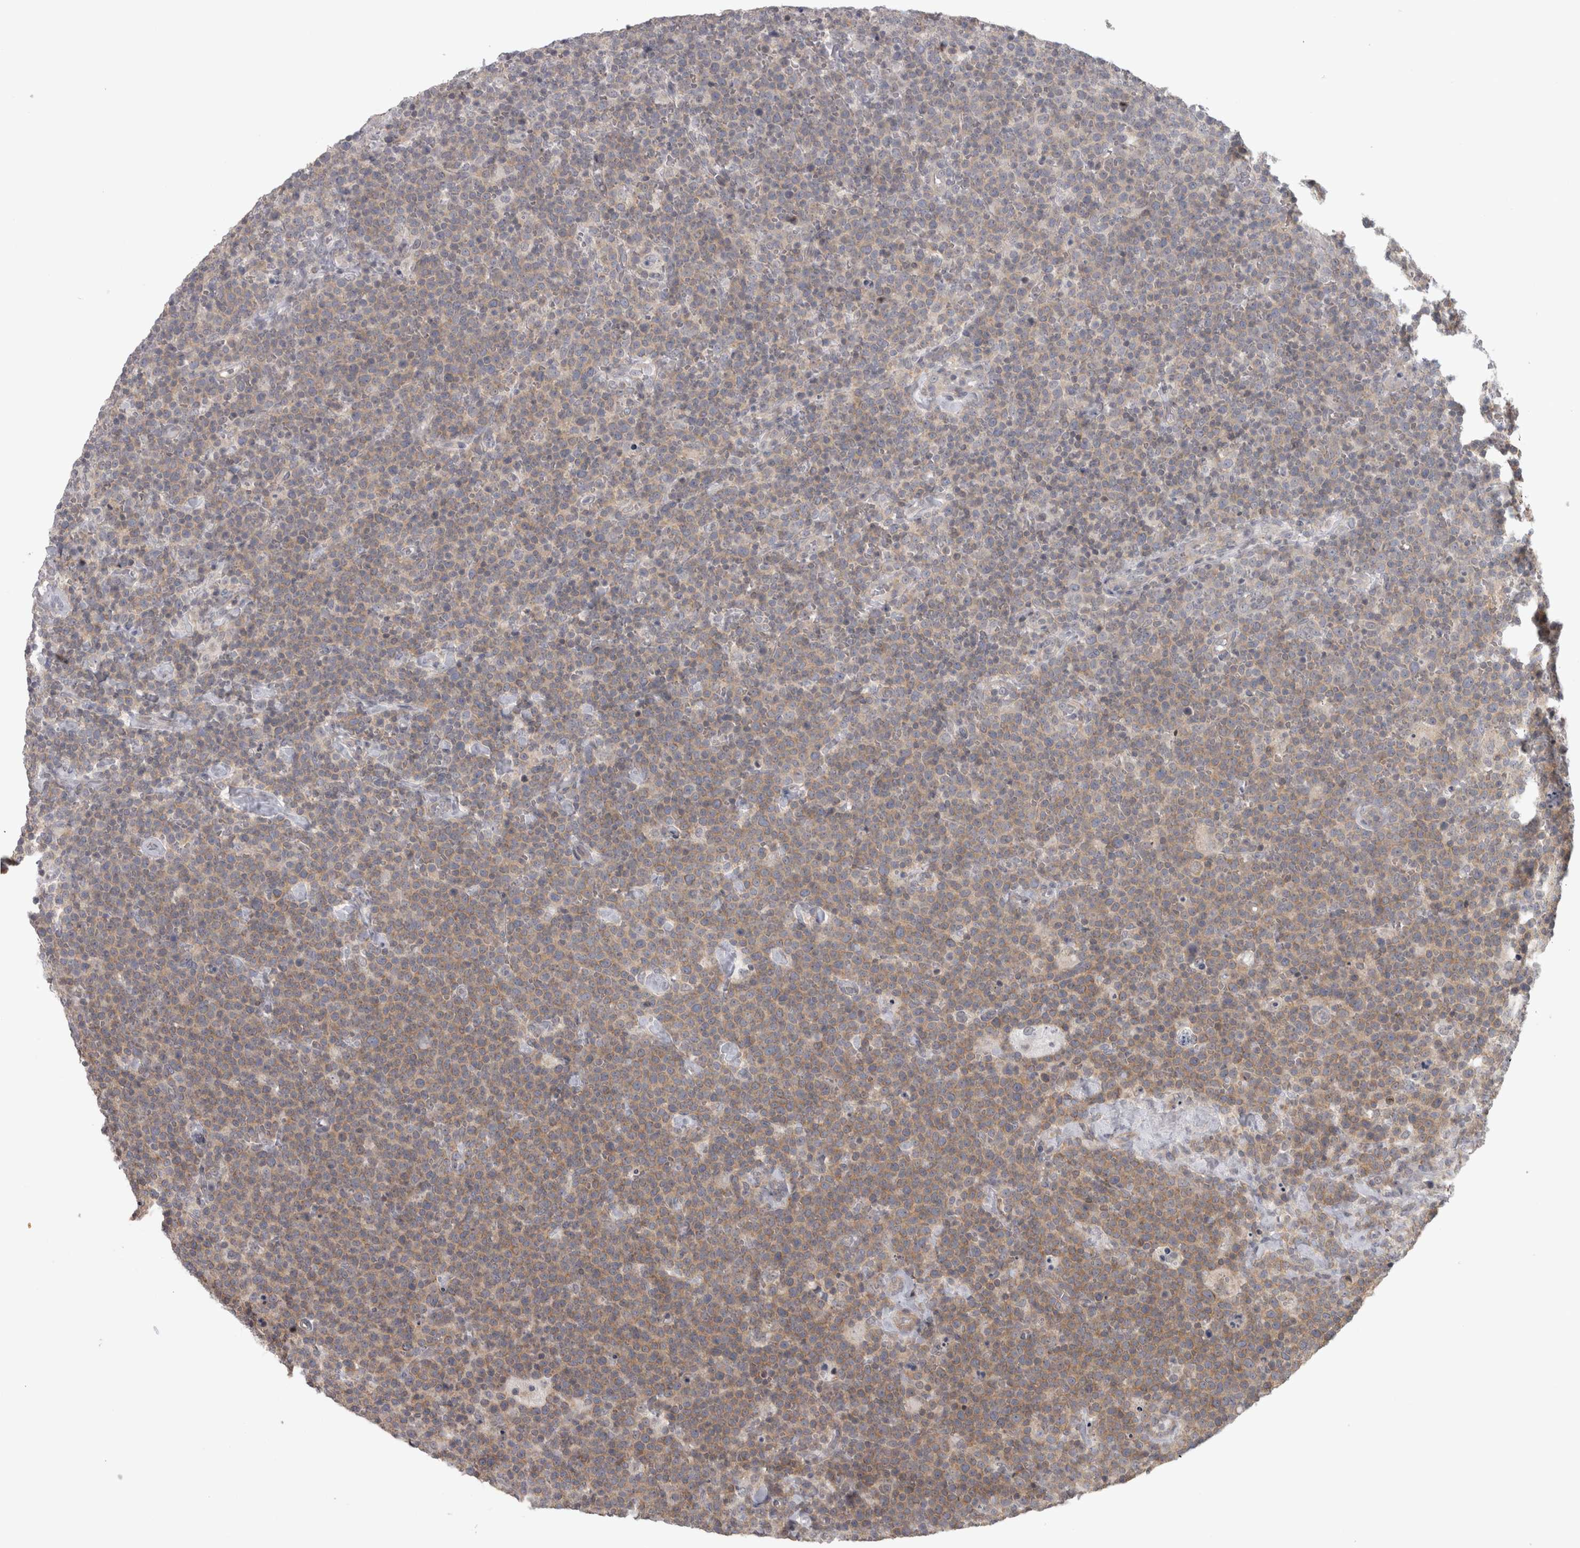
{"staining": {"intensity": "weak", "quantity": ">75%", "location": "cytoplasmic/membranous"}, "tissue": "lymphoma", "cell_type": "Tumor cells", "image_type": "cancer", "snomed": [{"axis": "morphology", "description": "Malignant lymphoma, non-Hodgkin's type, High grade"}, {"axis": "topography", "description": "Lymph node"}], "caption": "Weak cytoplasmic/membranous expression is seen in approximately >75% of tumor cells in malignant lymphoma, non-Hodgkin's type (high-grade).", "gene": "PPP1R12B", "patient": {"sex": "male", "age": 61}}